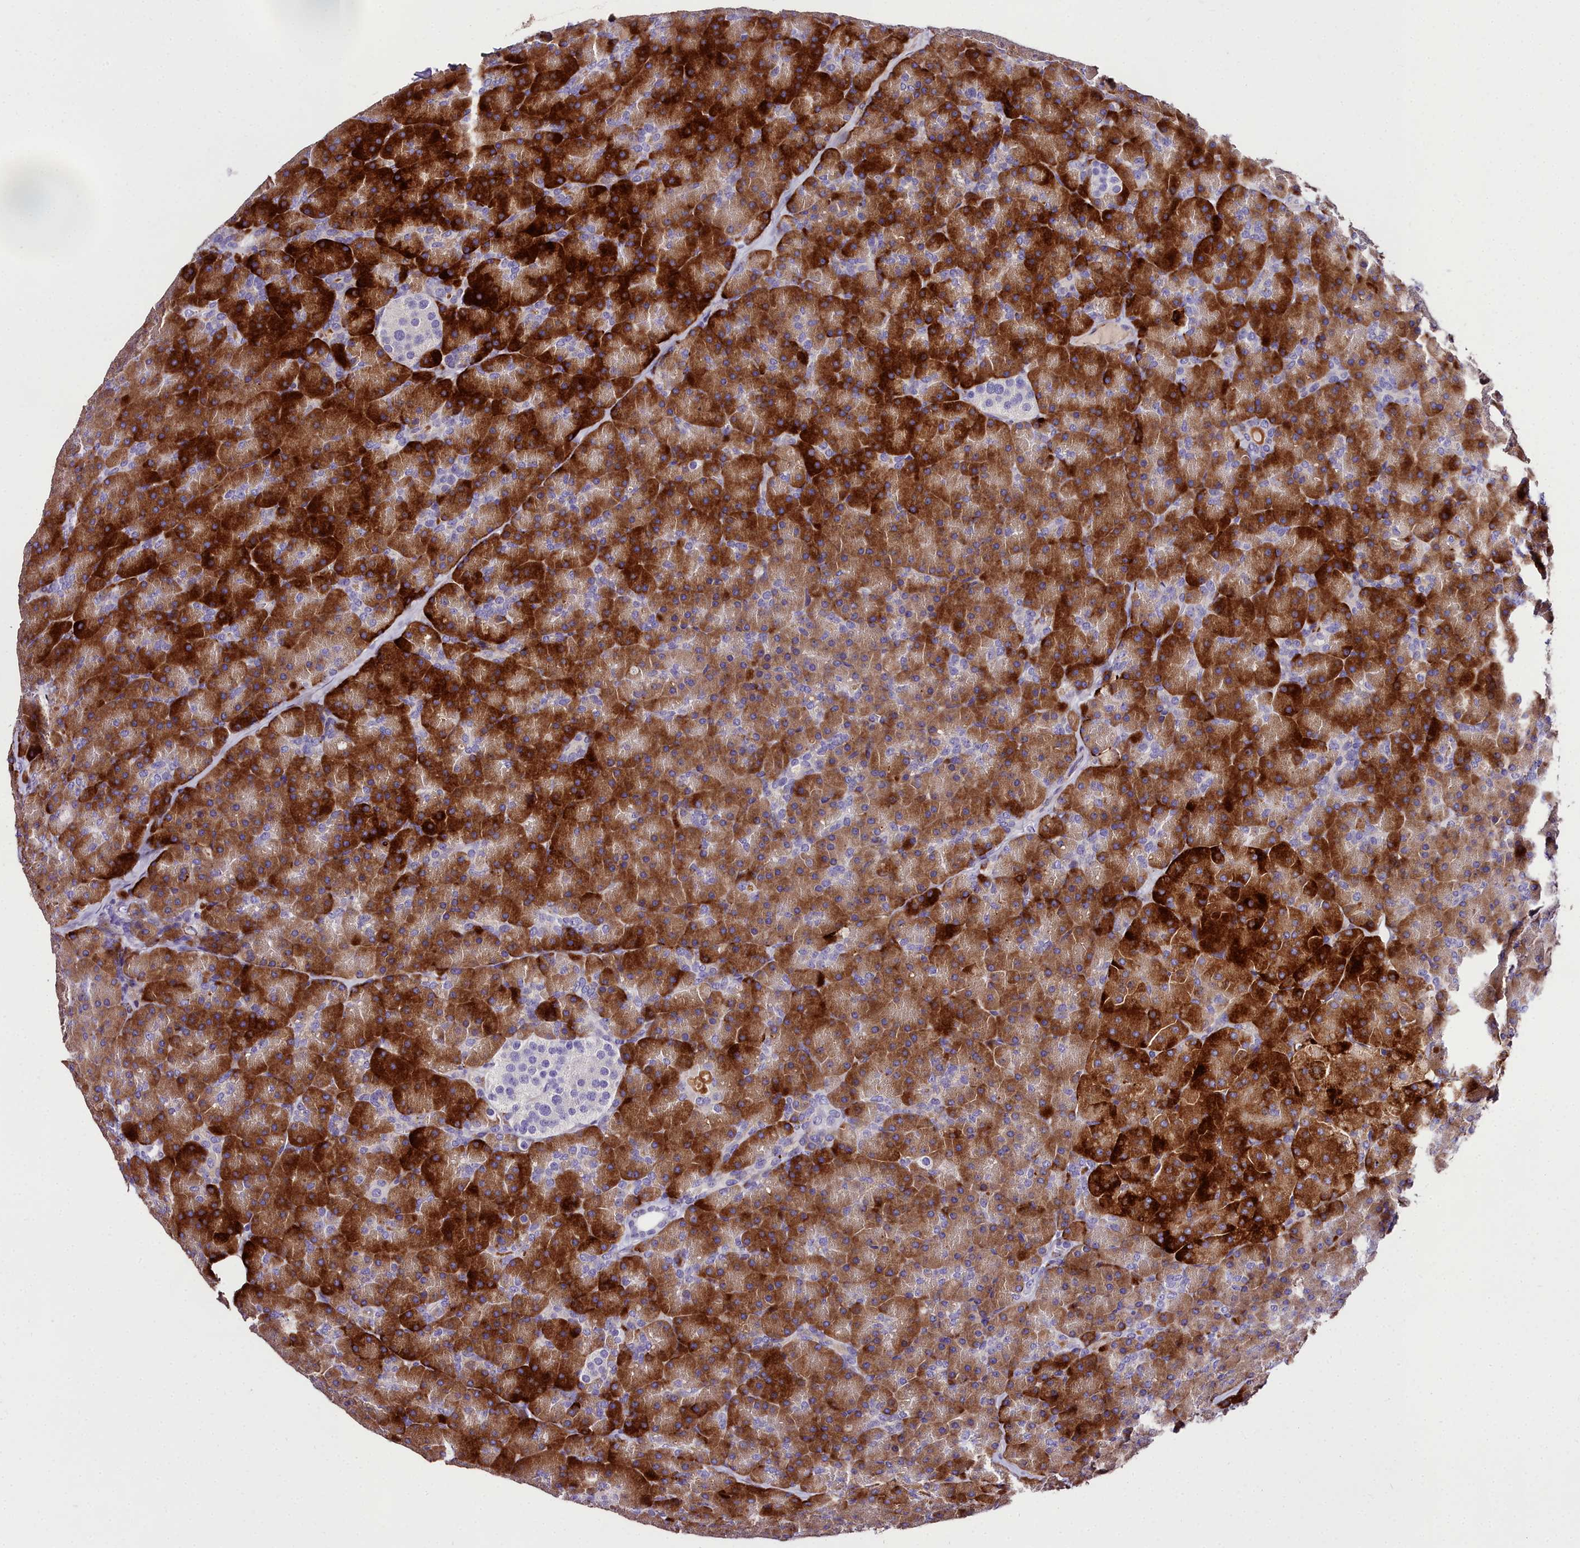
{"staining": {"intensity": "strong", "quantity": ">75%", "location": "cytoplasmic/membranous"}, "tissue": "pancreas", "cell_type": "Exocrine glandular cells", "image_type": "normal", "snomed": [{"axis": "morphology", "description": "Normal tissue, NOS"}, {"axis": "topography", "description": "Pancreas"}], "caption": "Pancreas stained with IHC demonstrates strong cytoplasmic/membranous expression in approximately >75% of exocrine glandular cells. The protein is stained brown, and the nuclei are stained in blue (DAB (3,3'-diaminobenzidine) IHC with brightfield microscopy, high magnification).", "gene": "MS4A18", "patient": {"sex": "male", "age": 36}}